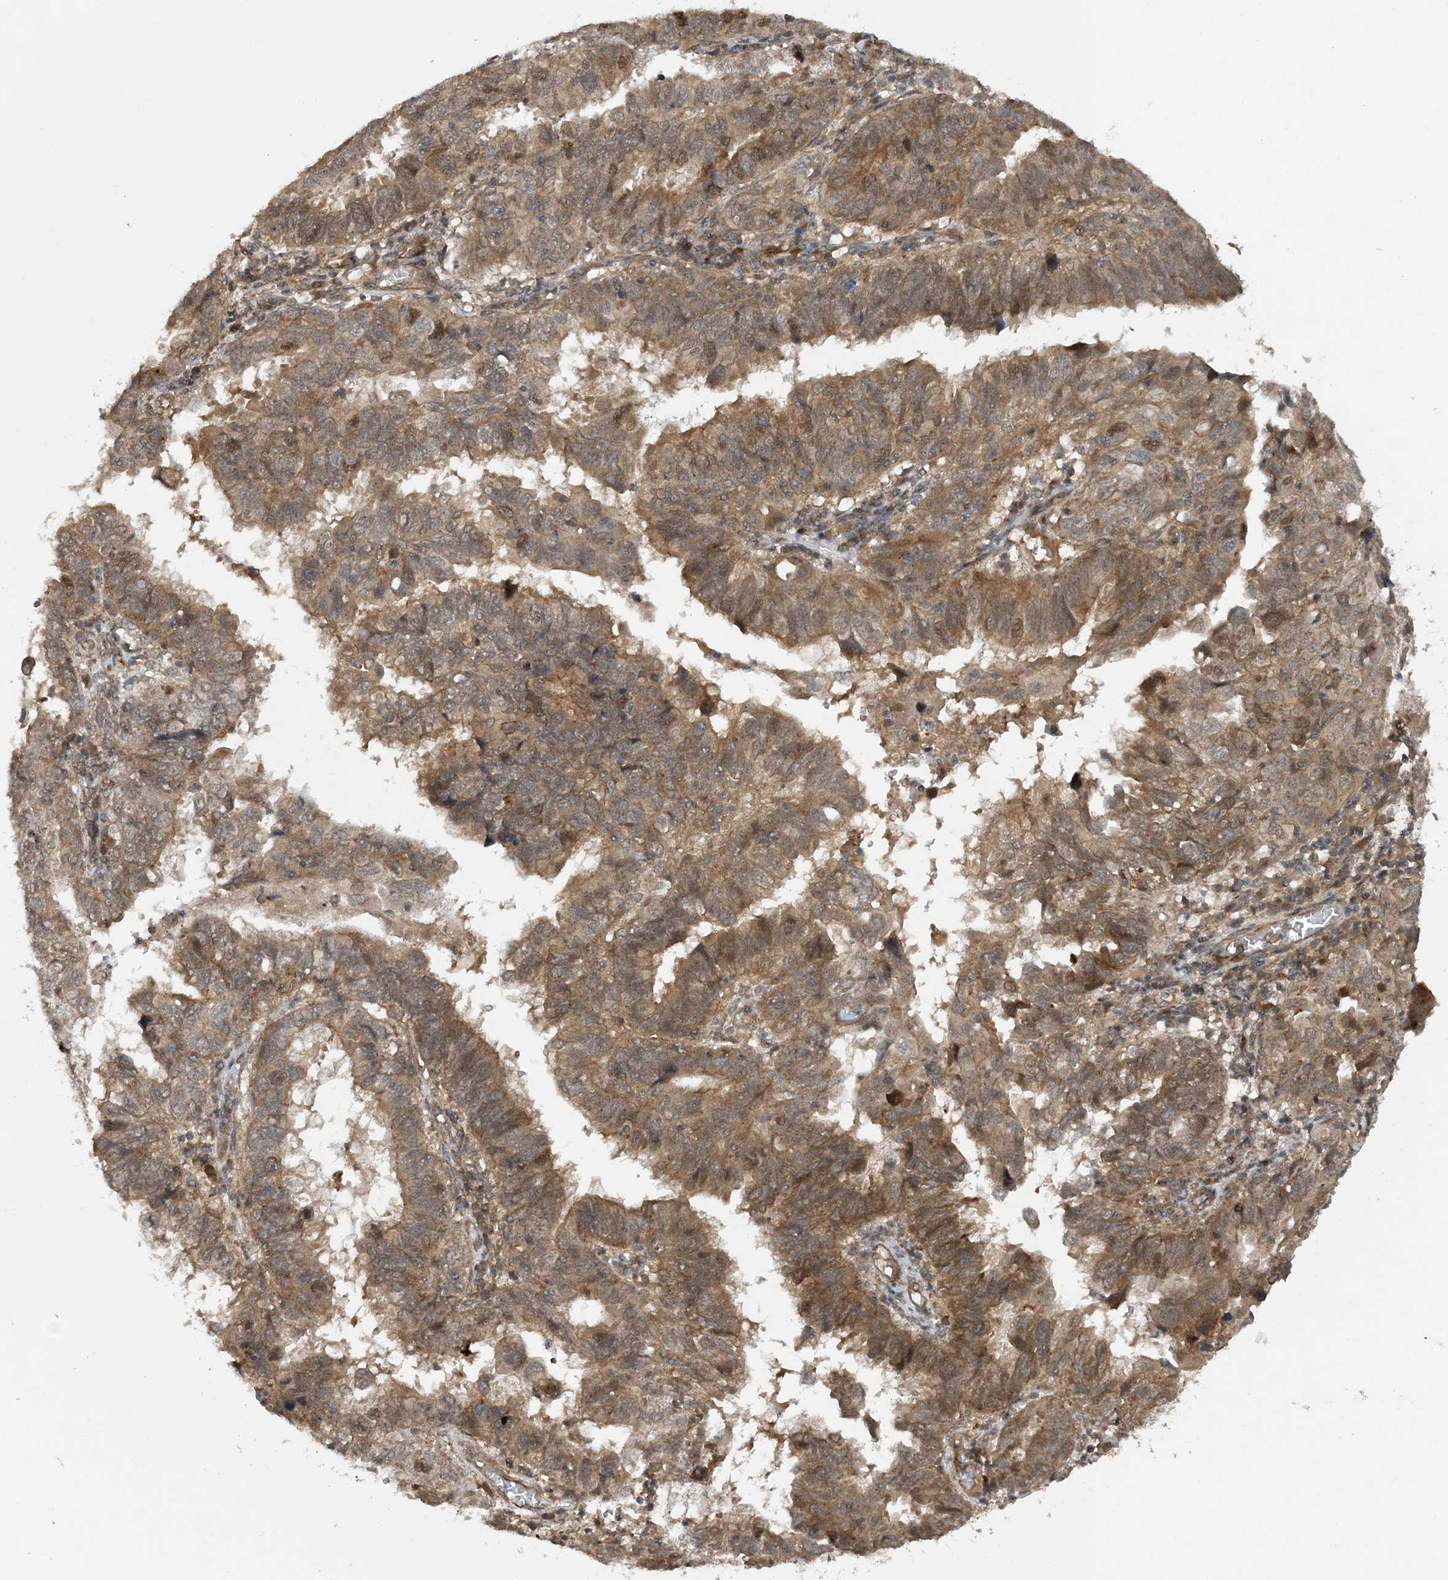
{"staining": {"intensity": "moderate", "quantity": ">75%", "location": "cytoplasmic/membranous"}, "tissue": "endometrial cancer", "cell_type": "Tumor cells", "image_type": "cancer", "snomed": [{"axis": "morphology", "description": "Adenocarcinoma, NOS"}, {"axis": "topography", "description": "Uterus"}], "caption": "Moderate cytoplasmic/membranous protein positivity is appreciated in about >75% of tumor cells in adenocarcinoma (endometrial).", "gene": "HEMK1", "patient": {"sex": "female", "age": 77}}